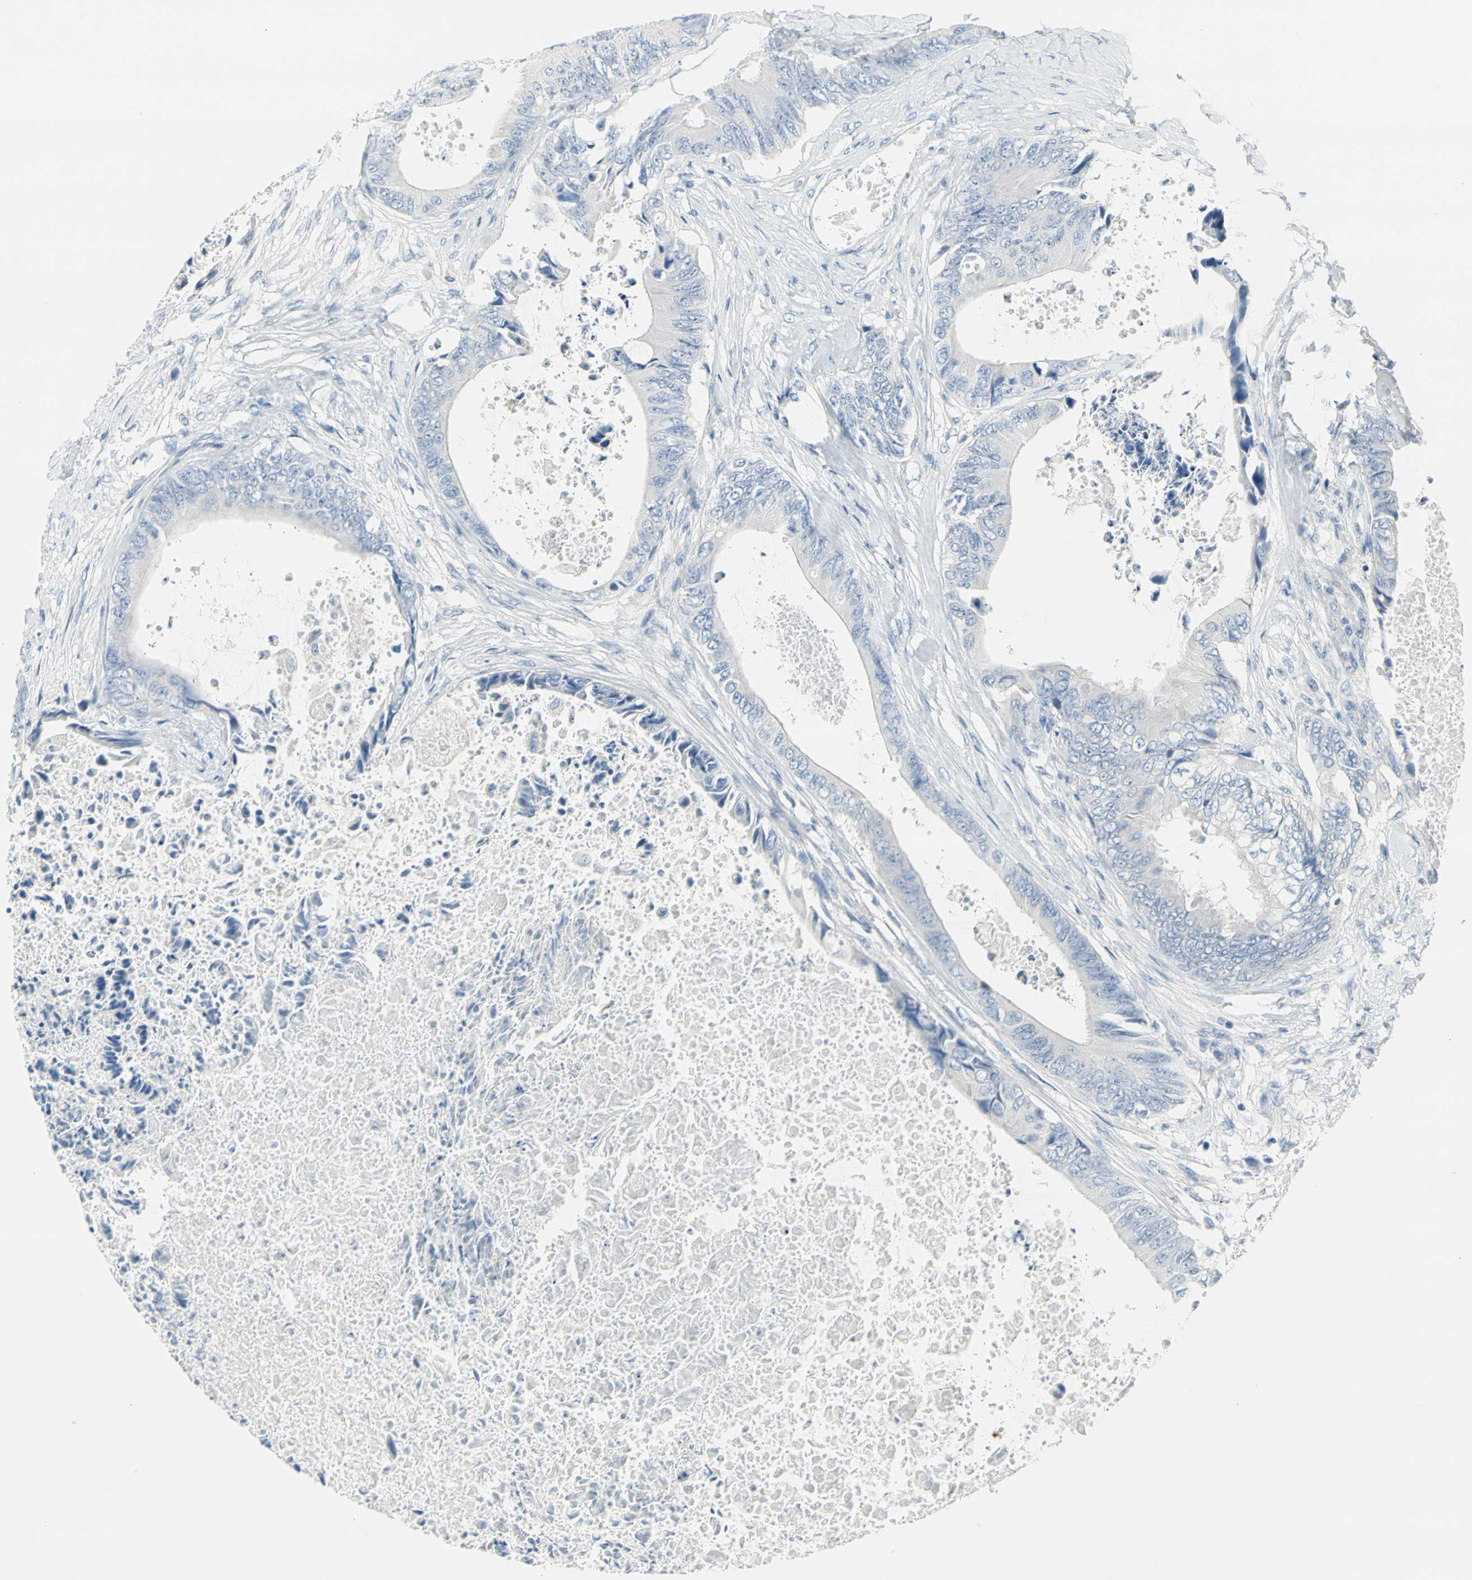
{"staining": {"intensity": "negative", "quantity": "none", "location": "none"}, "tissue": "colorectal cancer", "cell_type": "Tumor cells", "image_type": "cancer", "snomed": [{"axis": "morphology", "description": "Normal tissue, NOS"}, {"axis": "morphology", "description": "Adenocarcinoma, NOS"}, {"axis": "topography", "description": "Rectum"}, {"axis": "topography", "description": "Peripheral nerve tissue"}], "caption": "Adenocarcinoma (colorectal) was stained to show a protein in brown. There is no significant positivity in tumor cells. The staining is performed using DAB (3,3'-diaminobenzidine) brown chromogen with nuclei counter-stained in using hematoxylin.", "gene": "ALOX15", "patient": {"sex": "female", "age": 77}}